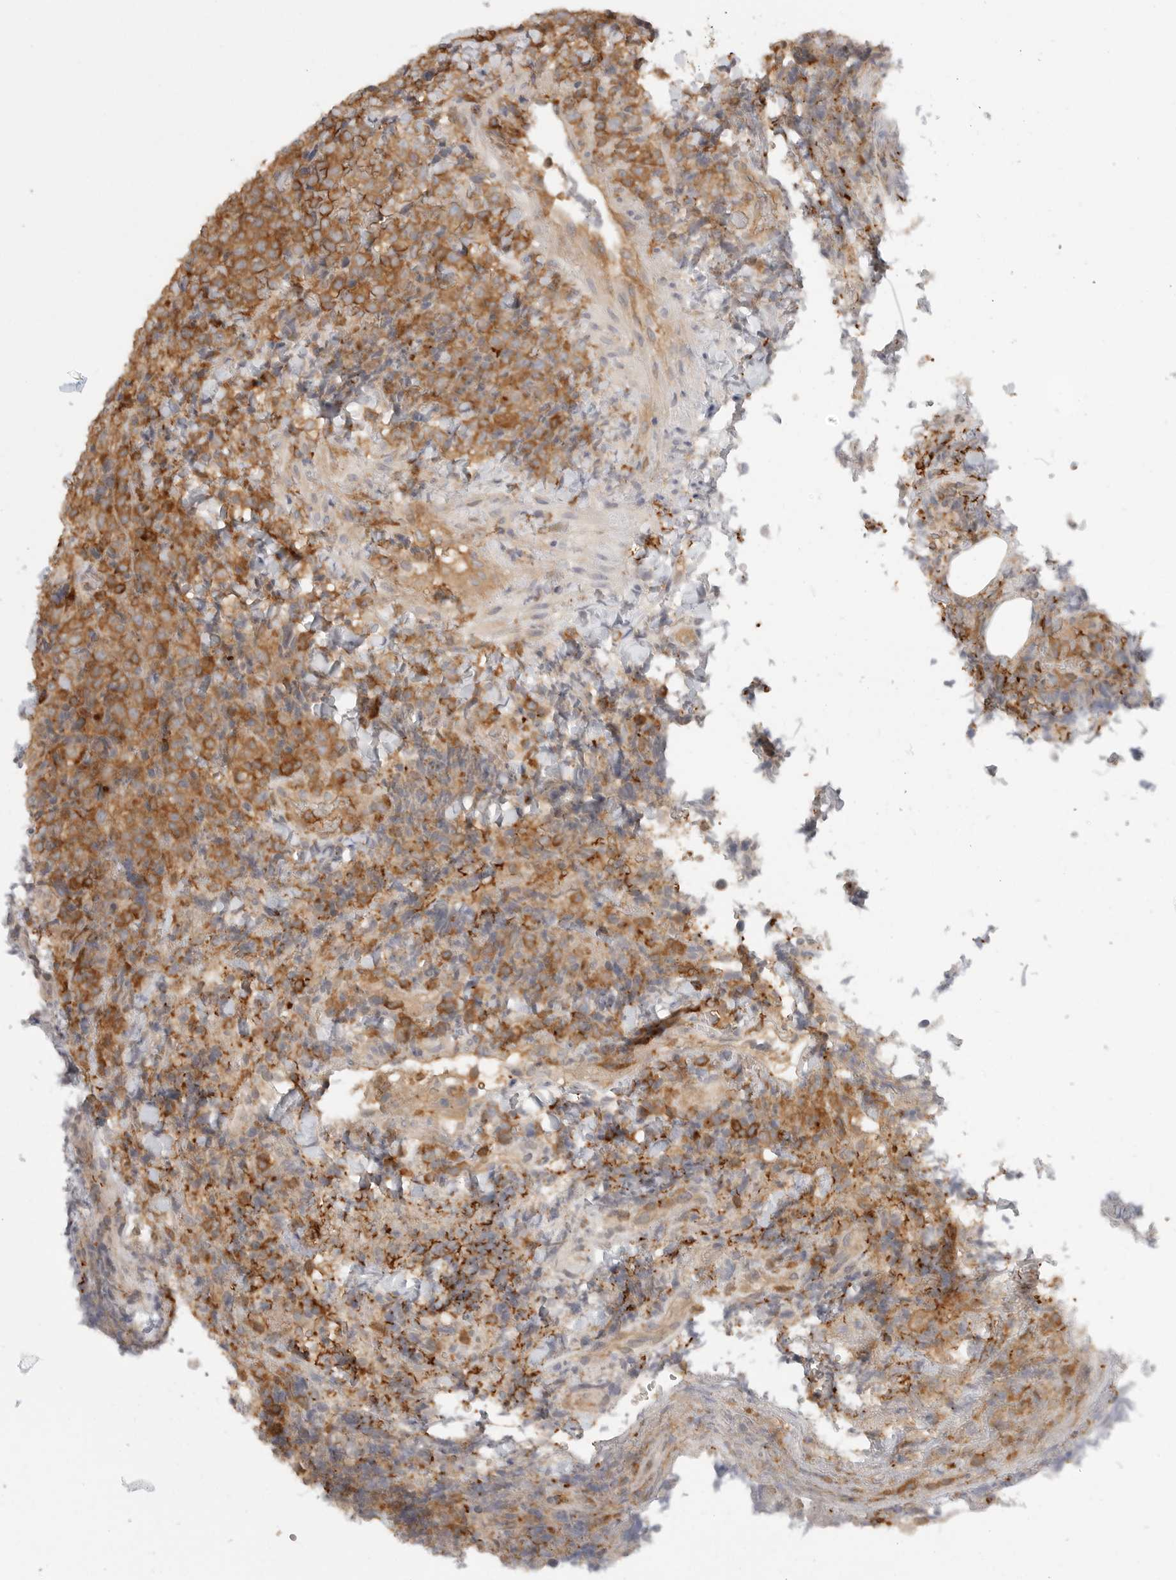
{"staining": {"intensity": "moderate", "quantity": ">75%", "location": "cytoplasmic/membranous"}, "tissue": "lymphoma", "cell_type": "Tumor cells", "image_type": "cancer", "snomed": [{"axis": "morphology", "description": "Malignant lymphoma, non-Hodgkin's type, High grade"}, {"axis": "topography", "description": "Lymph node"}], "caption": "This is a micrograph of immunohistochemistry (IHC) staining of lymphoma, which shows moderate staining in the cytoplasmic/membranous of tumor cells.", "gene": "DBNL", "patient": {"sex": "male", "age": 13}}